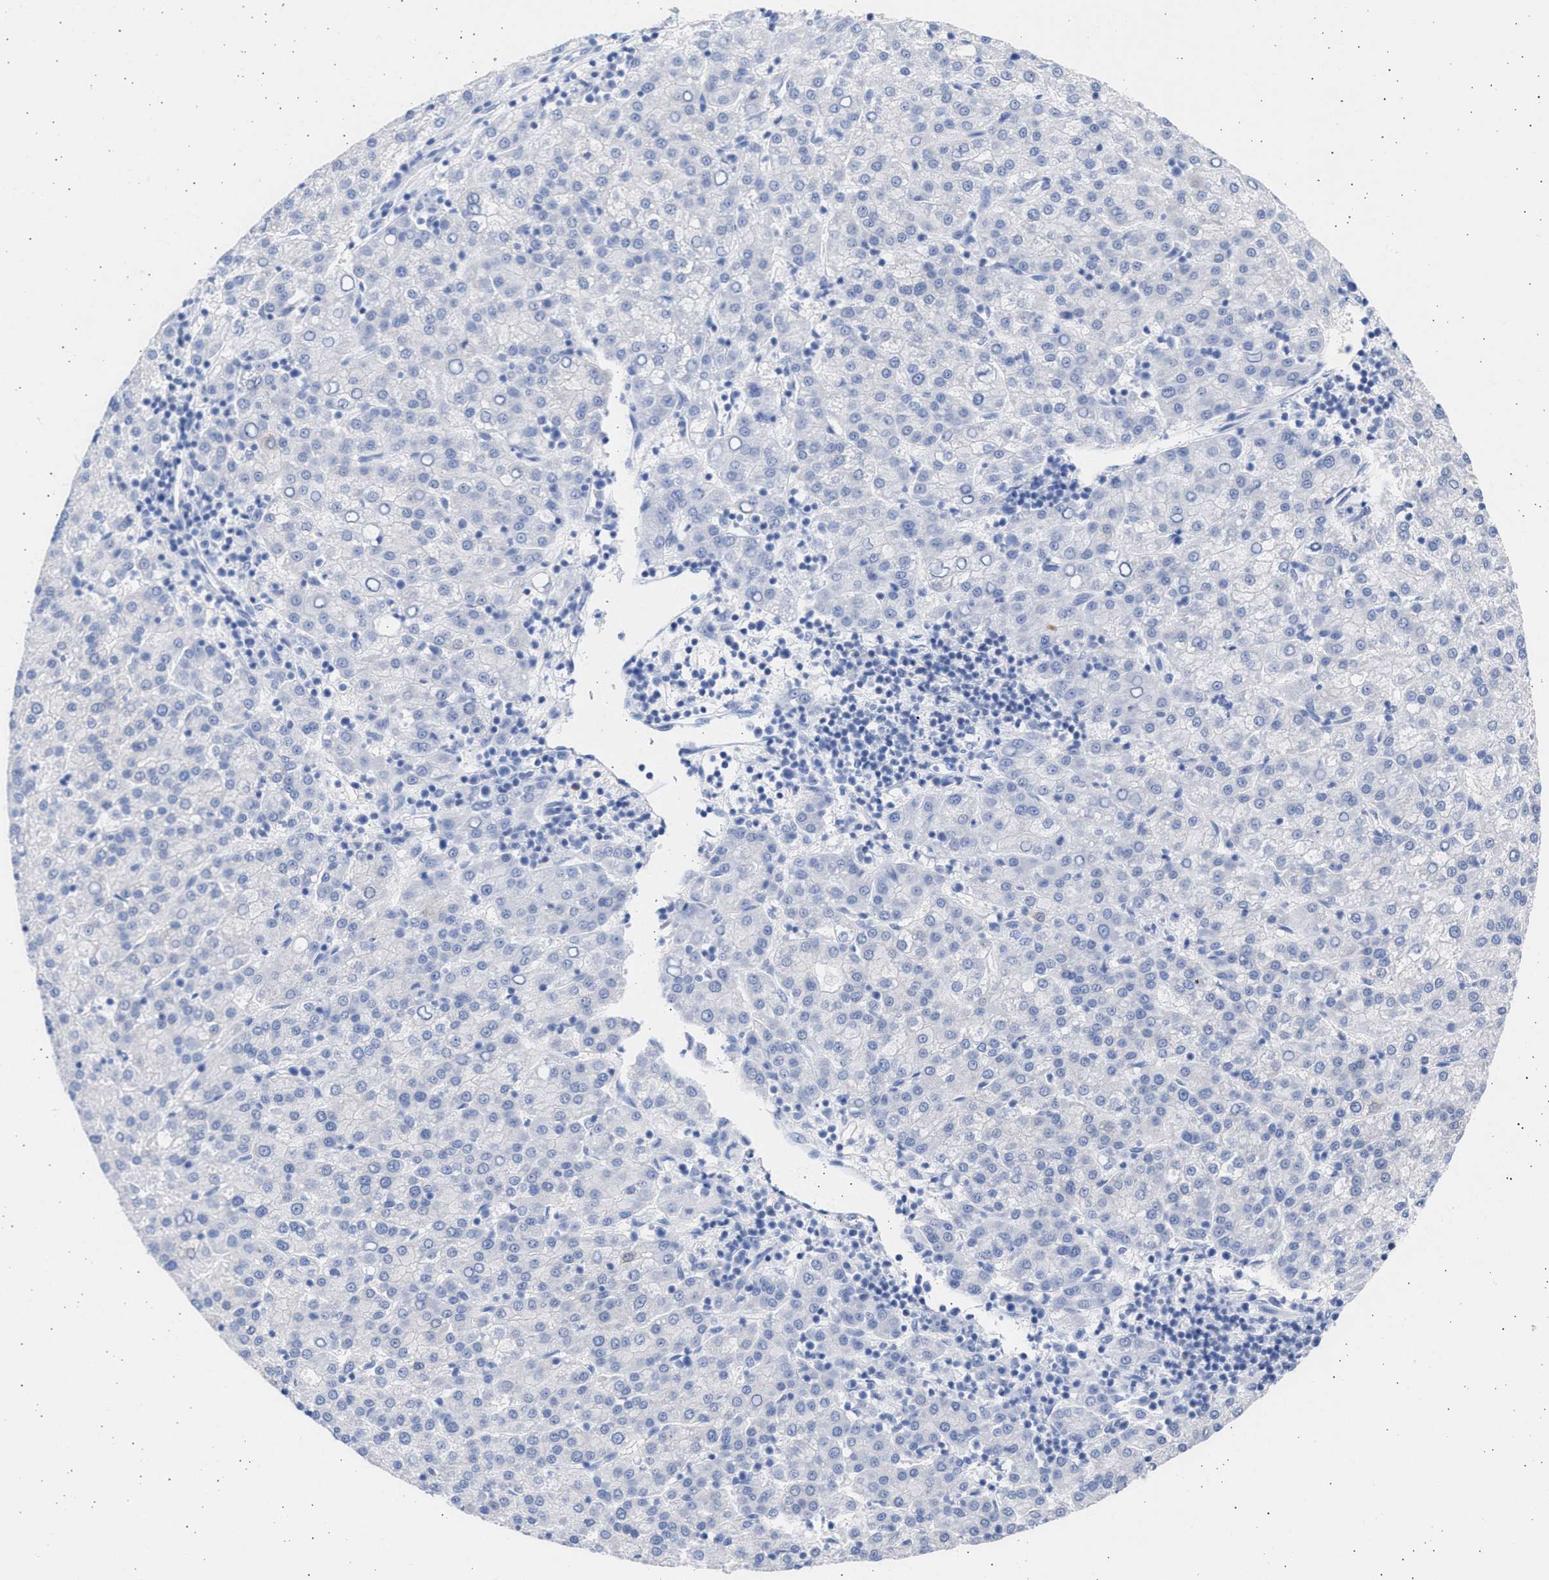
{"staining": {"intensity": "negative", "quantity": "none", "location": "none"}, "tissue": "liver cancer", "cell_type": "Tumor cells", "image_type": "cancer", "snomed": [{"axis": "morphology", "description": "Carcinoma, Hepatocellular, NOS"}, {"axis": "topography", "description": "Liver"}], "caption": "Hepatocellular carcinoma (liver) was stained to show a protein in brown. There is no significant staining in tumor cells.", "gene": "ALDOC", "patient": {"sex": "female", "age": 58}}